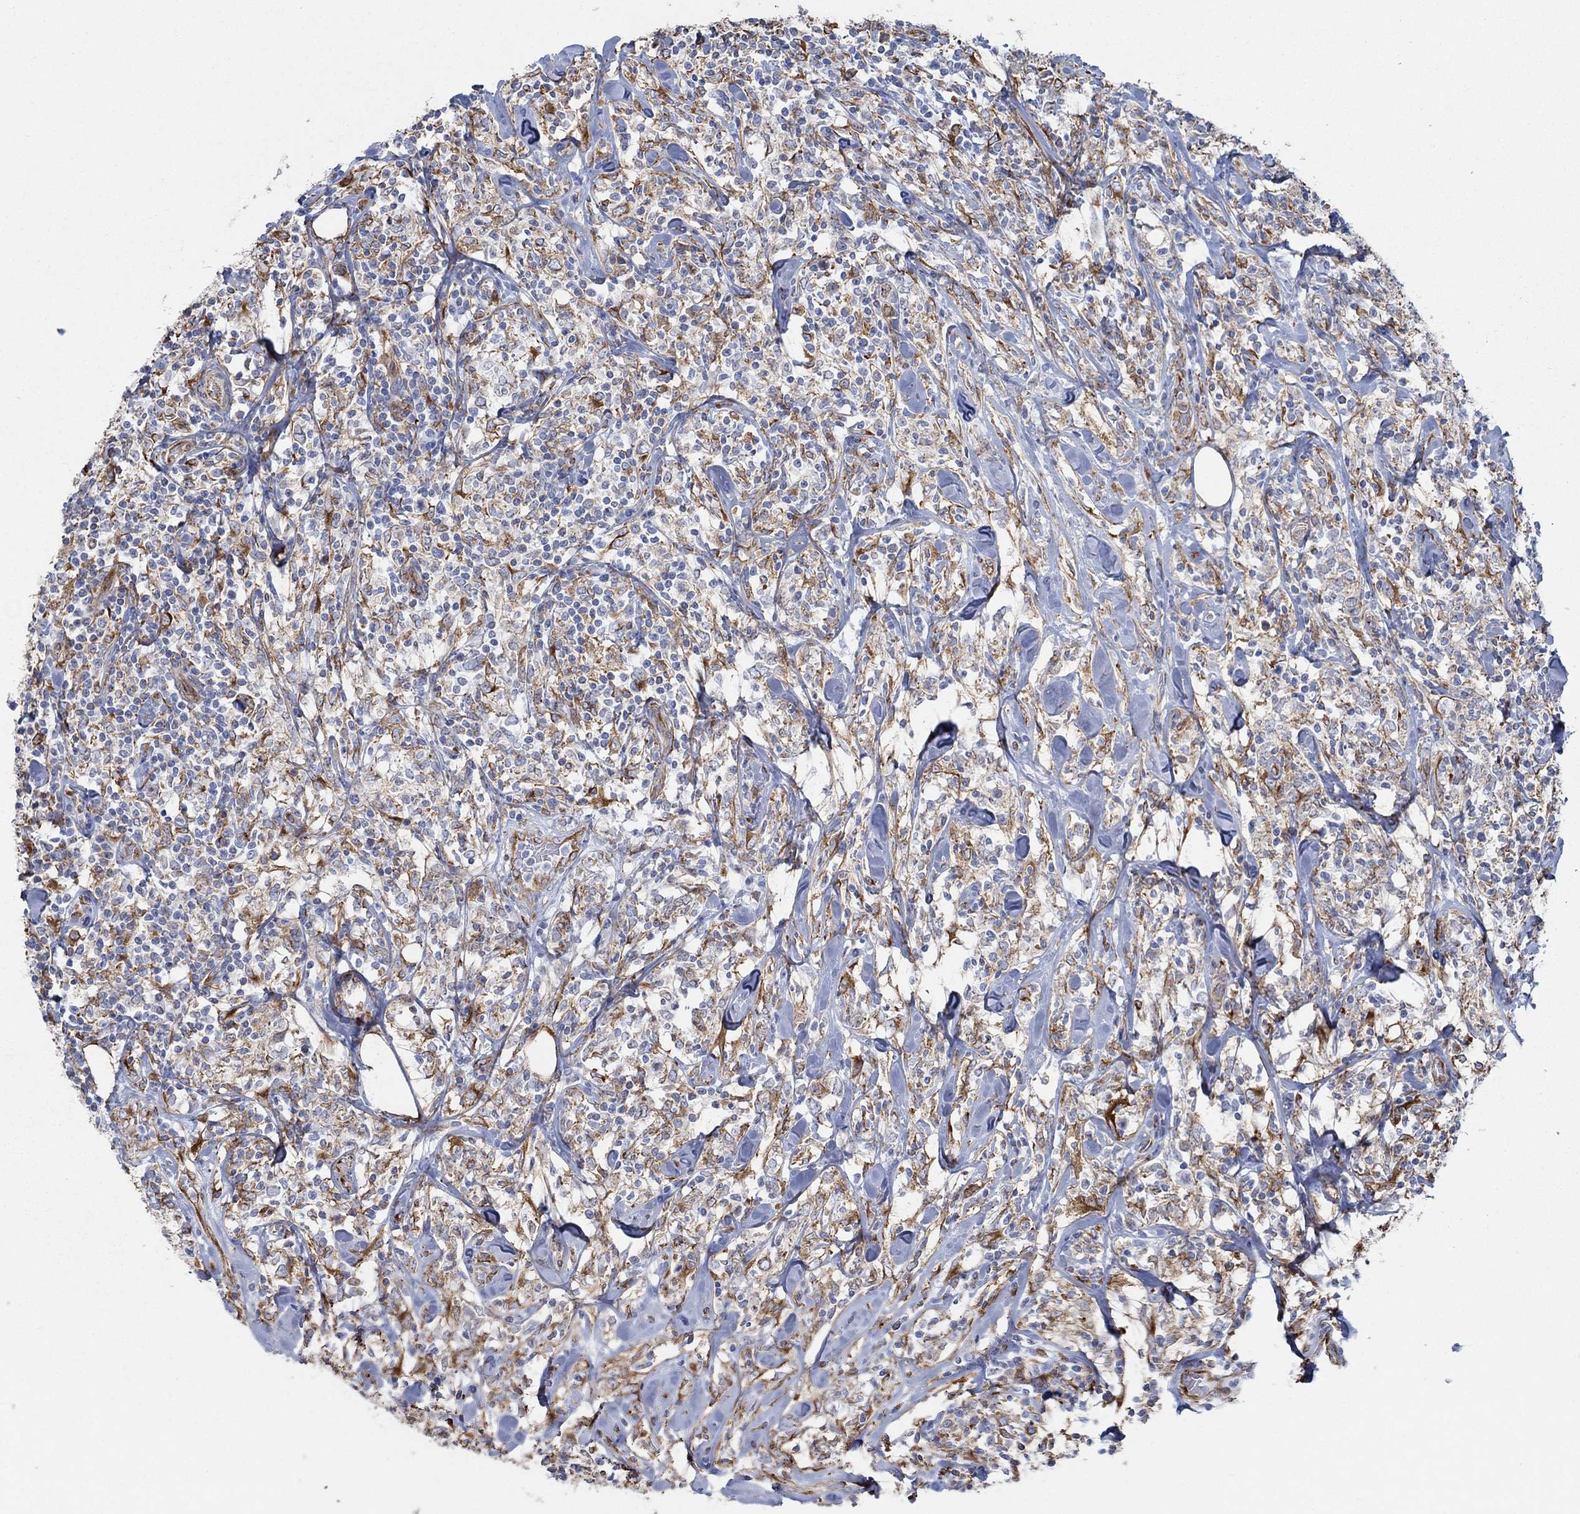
{"staining": {"intensity": "strong", "quantity": "<25%", "location": "cytoplasmic/membranous"}, "tissue": "lymphoma", "cell_type": "Tumor cells", "image_type": "cancer", "snomed": [{"axis": "morphology", "description": "Malignant lymphoma, non-Hodgkin's type, High grade"}, {"axis": "topography", "description": "Lymph node"}], "caption": "High-grade malignant lymphoma, non-Hodgkin's type stained with a brown dye shows strong cytoplasmic/membranous positive positivity in about <25% of tumor cells.", "gene": "STC2", "patient": {"sex": "female", "age": 84}}